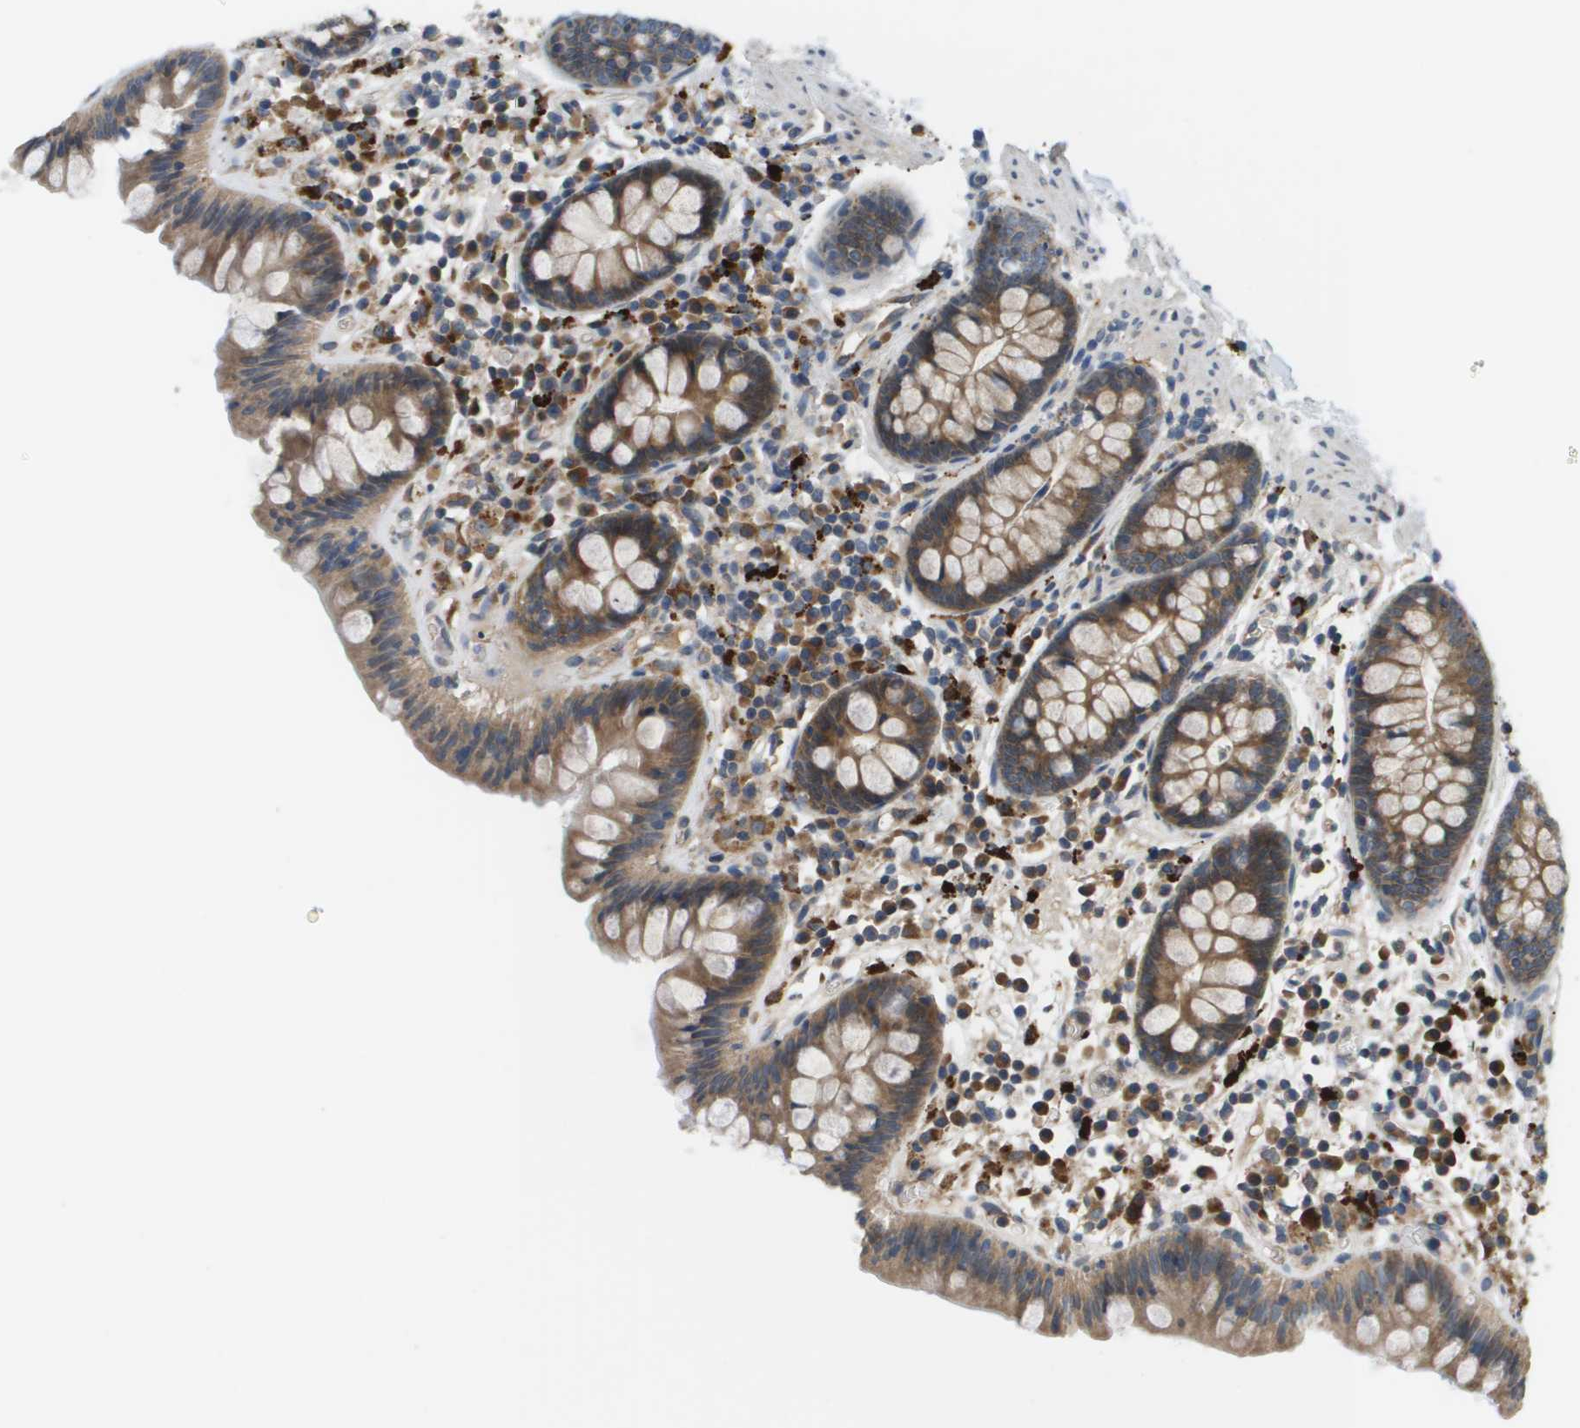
{"staining": {"intensity": "negative", "quantity": "none", "location": "none"}, "tissue": "colon", "cell_type": "Endothelial cells", "image_type": "normal", "snomed": [{"axis": "morphology", "description": "Normal tissue, NOS"}, {"axis": "topography", "description": "Colon"}], "caption": "This is a histopathology image of IHC staining of normal colon, which shows no staining in endothelial cells.", "gene": "SLC25A20", "patient": {"sex": "female", "age": 80}}